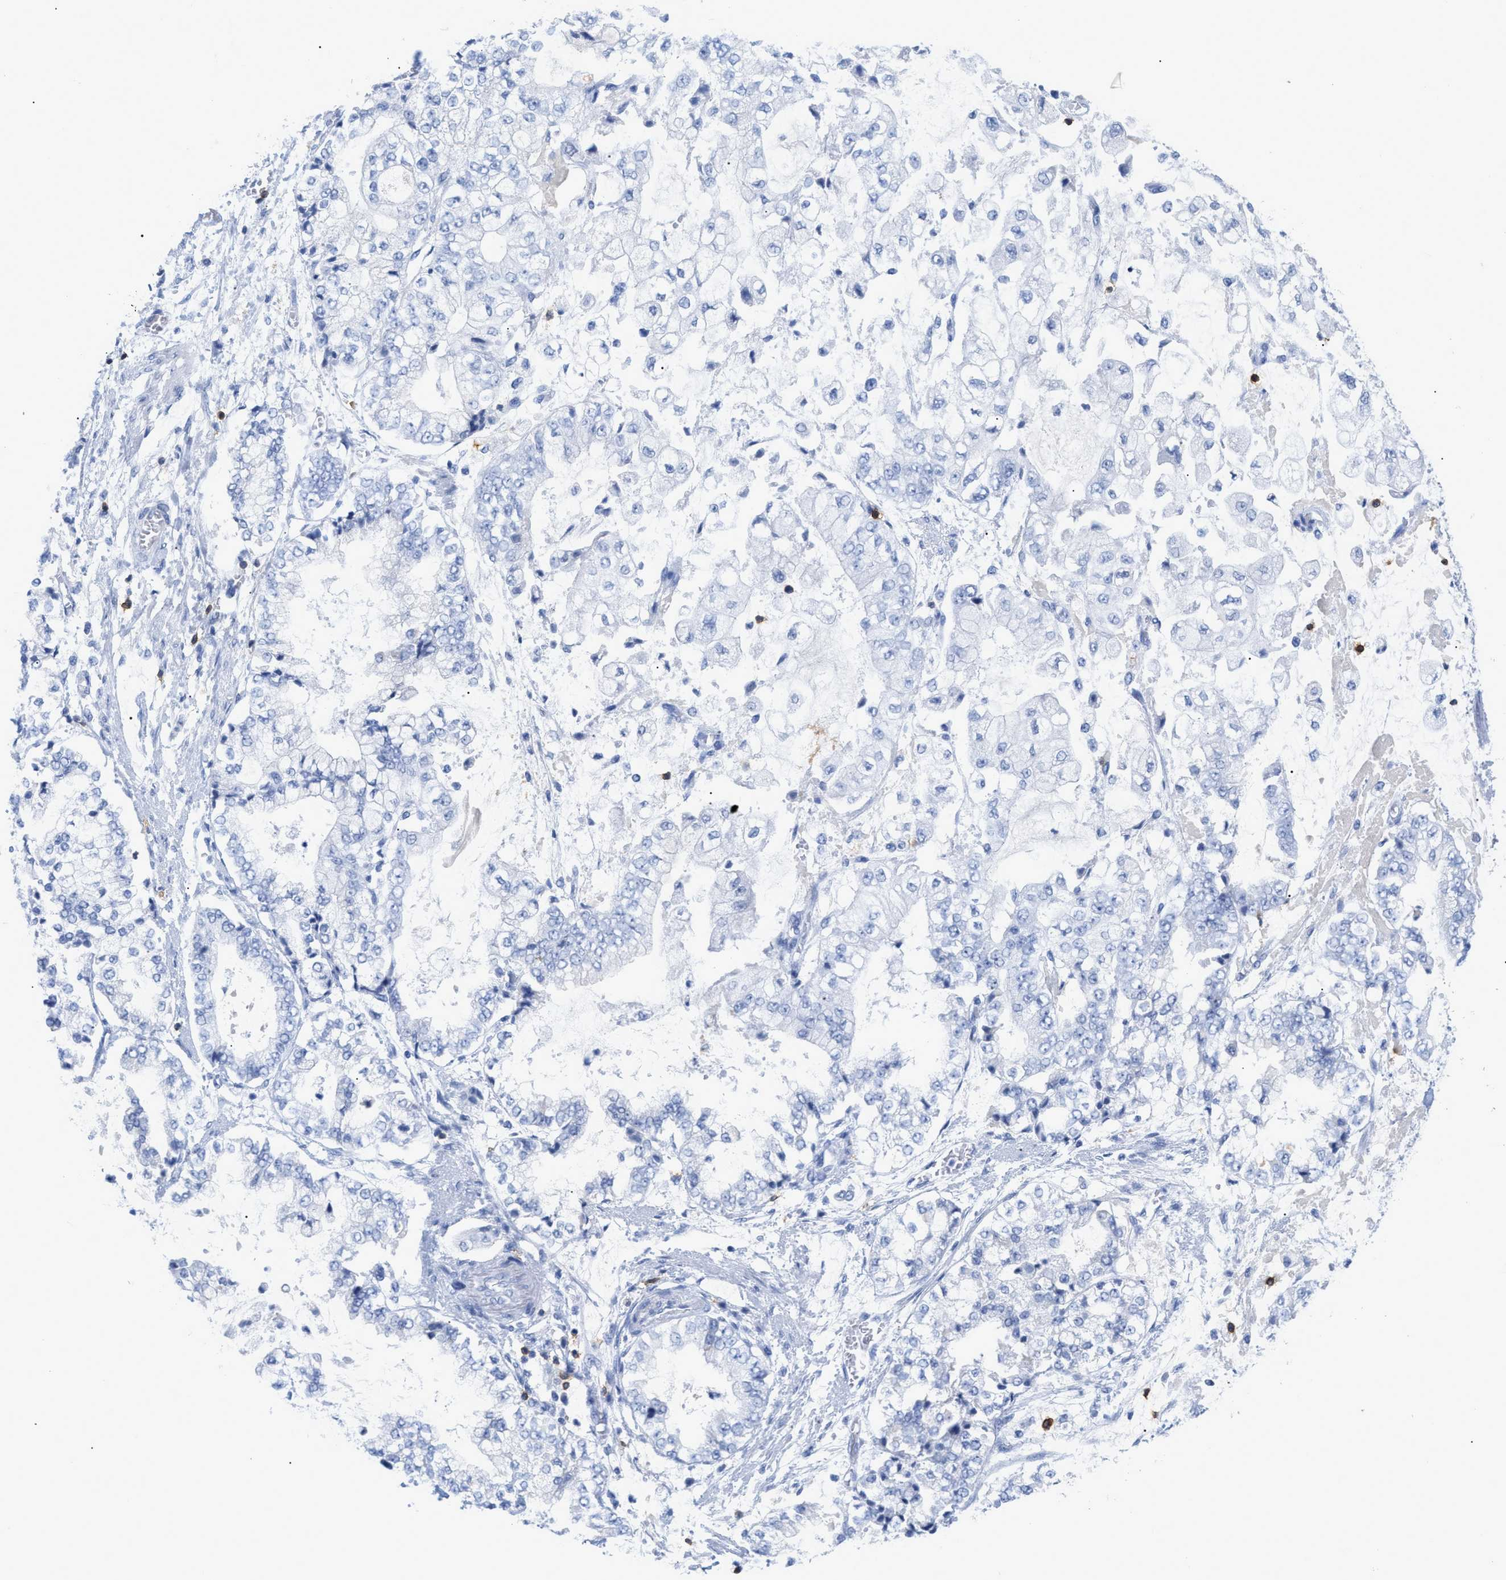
{"staining": {"intensity": "negative", "quantity": "none", "location": "none"}, "tissue": "stomach cancer", "cell_type": "Tumor cells", "image_type": "cancer", "snomed": [{"axis": "morphology", "description": "Adenocarcinoma, NOS"}, {"axis": "topography", "description": "Stomach"}], "caption": "Immunohistochemical staining of stomach adenocarcinoma demonstrates no significant expression in tumor cells.", "gene": "CD5", "patient": {"sex": "male", "age": 76}}